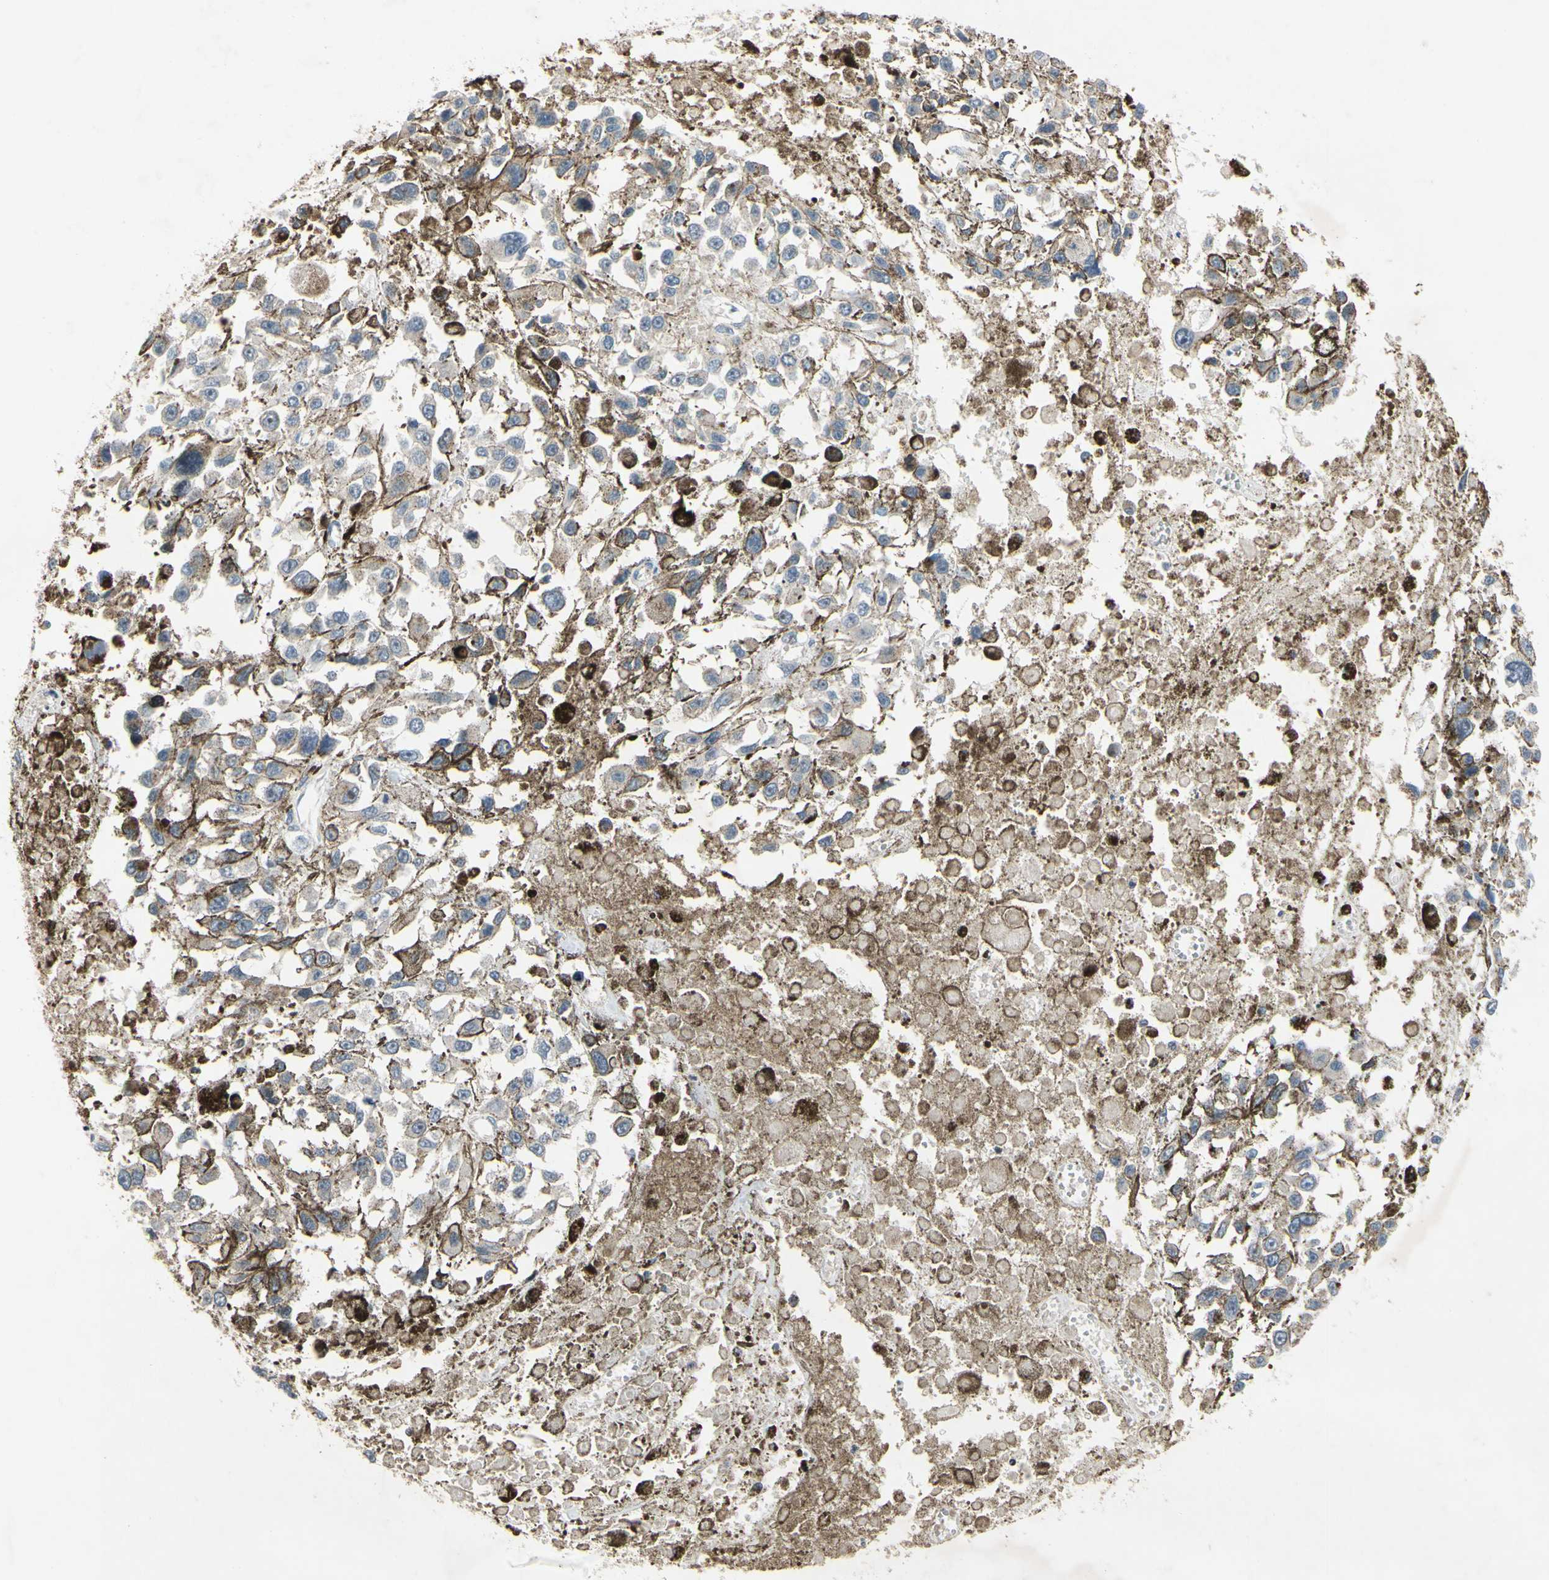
{"staining": {"intensity": "negative", "quantity": "none", "location": "none"}, "tissue": "melanoma", "cell_type": "Tumor cells", "image_type": "cancer", "snomed": [{"axis": "morphology", "description": "Malignant melanoma, Metastatic site"}, {"axis": "topography", "description": "Lymph node"}], "caption": "Immunohistochemistry (IHC) photomicrograph of melanoma stained for a protein (brown), which shows no staining in tumor cells.", "gene": "ARG1", "patient": {"sex": "male", "age": 59}}